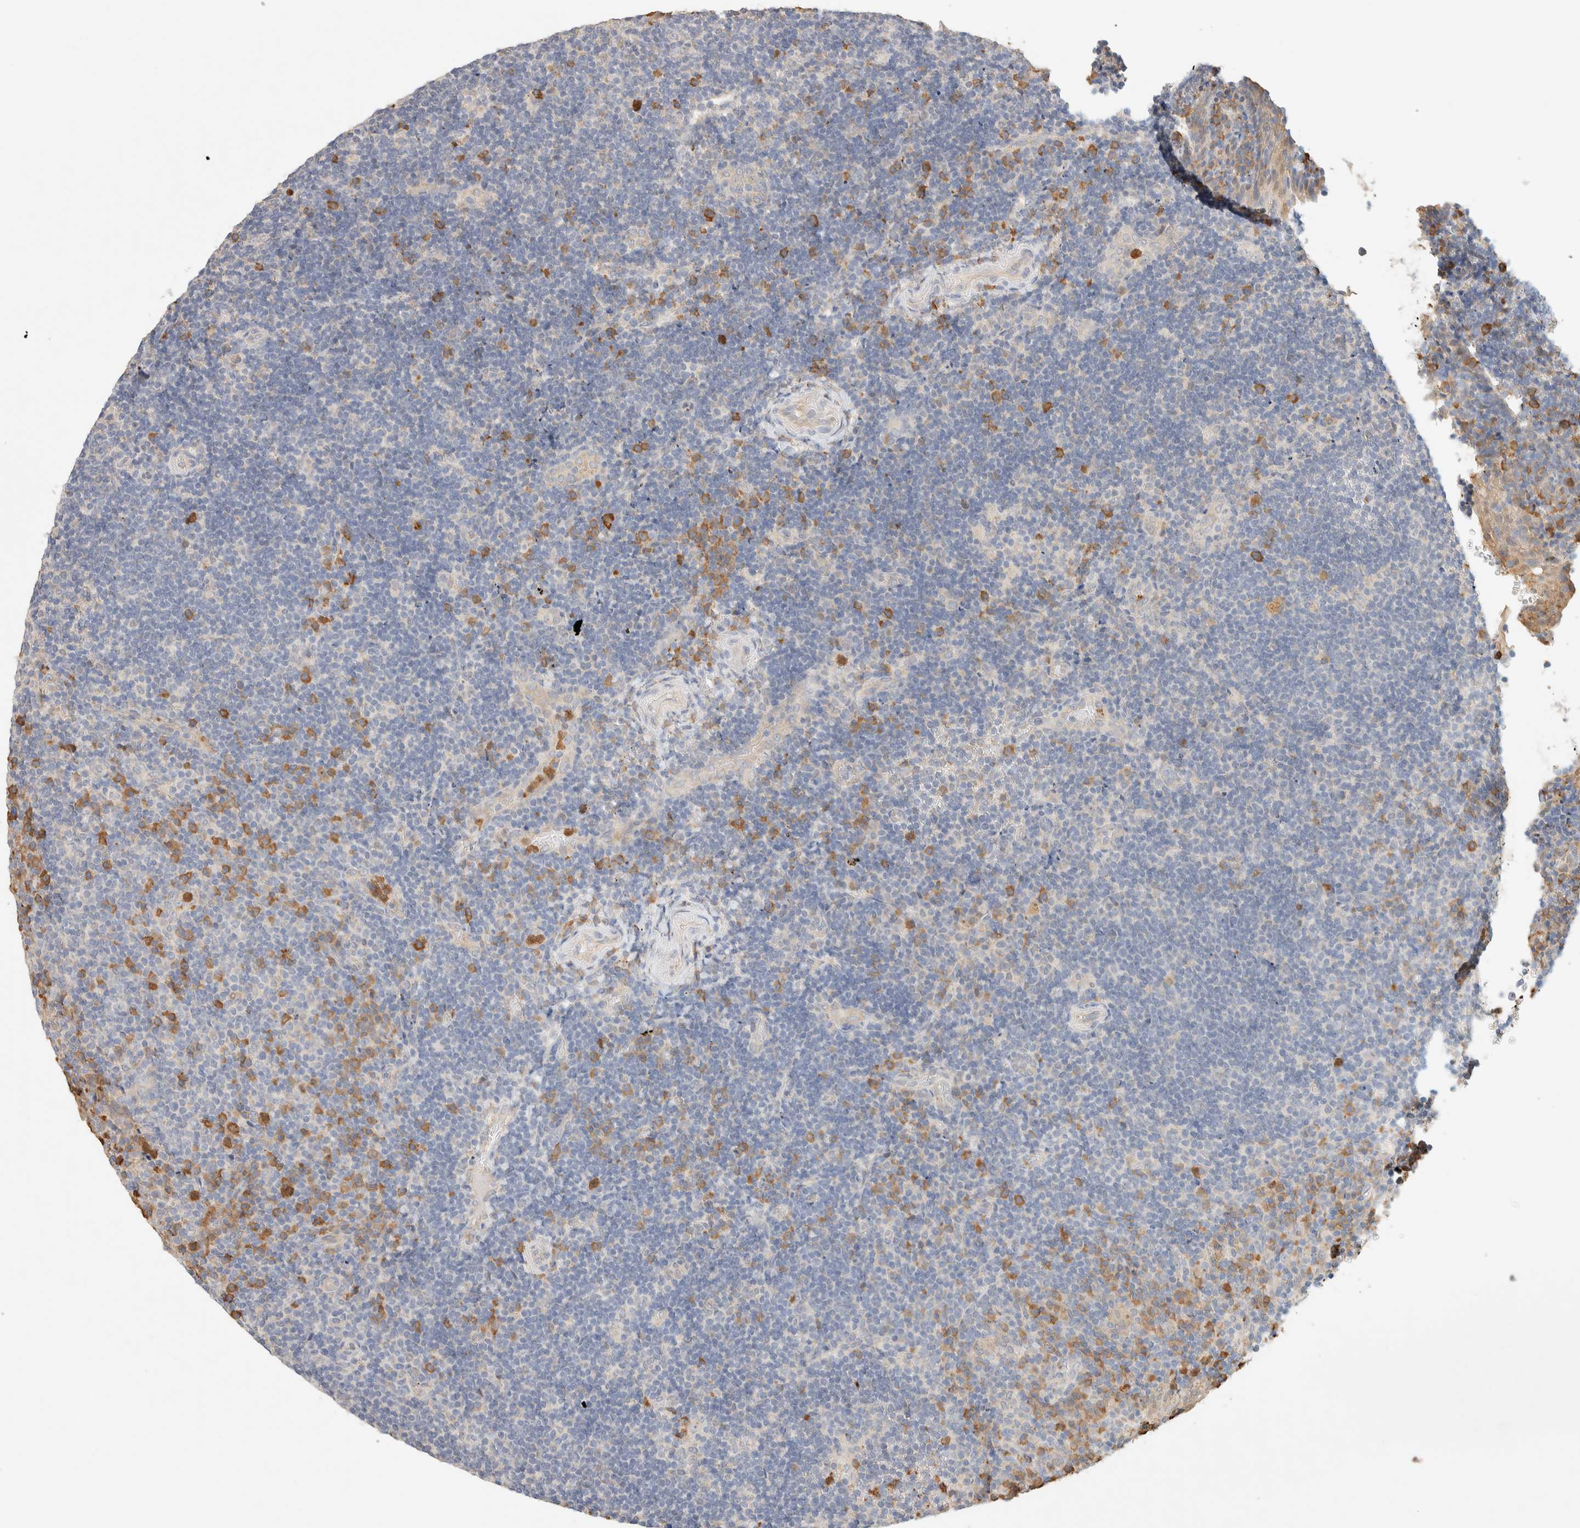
{"staining": {"intensity": "negative", "quantity": "none", "location": "none"}, "tissue": "lymphoma", "cell_type": "Tumor cells", "image_type": "cancer", "snomed": [{"axis": "morphology", "description": "Malignant lymphoma, non-Hodgkin's type, High grade"}, {"axis": "topography", "description": "Tonsil"}], "caption": "Lymphoma stained for a protein using IHC displays no expression tumor cells.", "gene": "TTC3", "patient": {"sex": "female", "age": 36}}